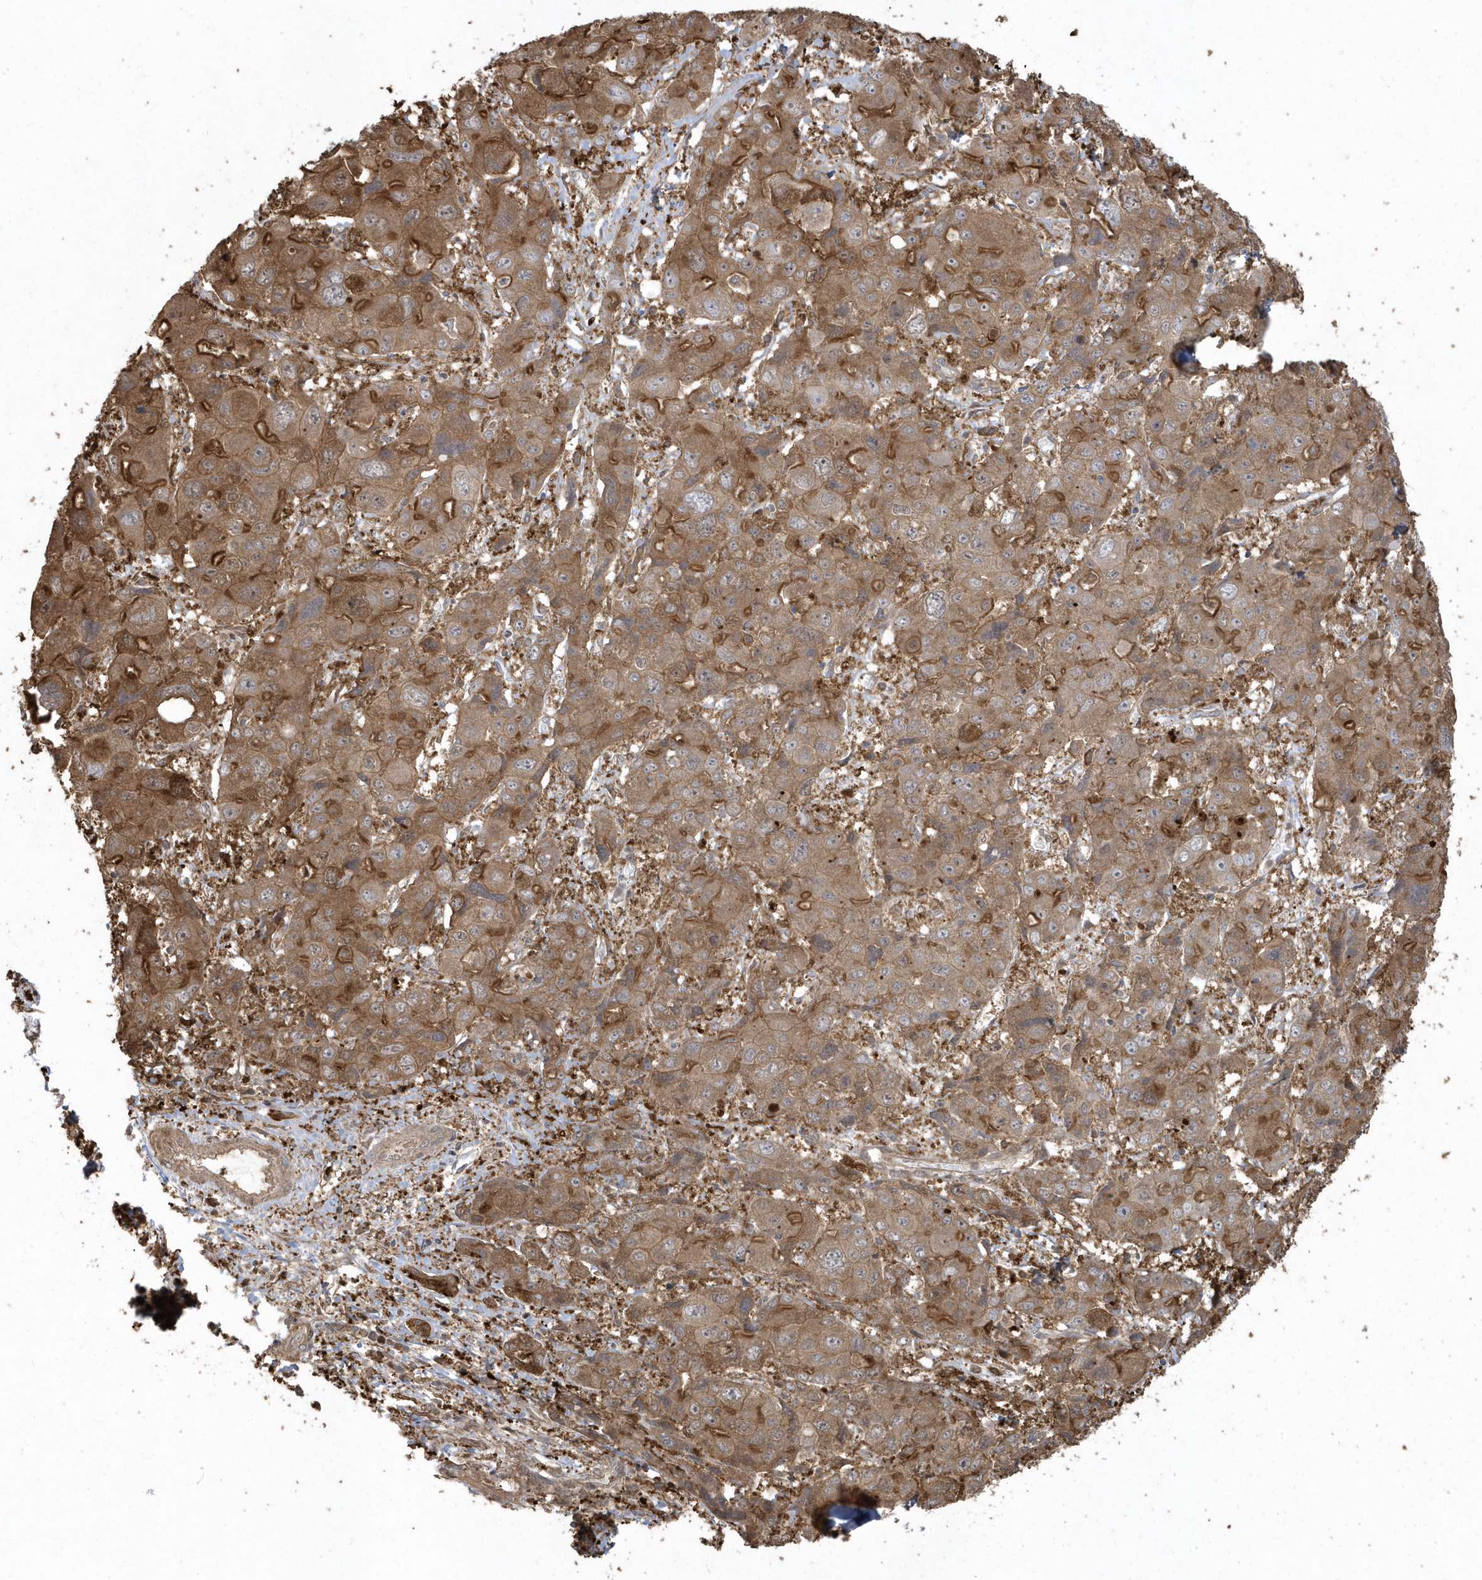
{"staining": {"intensity": "strong", "quantity": ">75%", "location": "cytoplasmic/membranous"}, "tissue": "liver cancer", "cell_type": "Tumor cells", "image_type": "cancer", "snomed": [{"axis": "morphology", "description": "Cholangiocarcinoma"}, {"axis": "topography", "description": "Liver"}], "caption": "DAB immunohistochemical staining of cholangiocarcinoma (liver) demonstrates strong cytoplasmic/membranous protein expression in approximately >75% of tumor cells. Nuclei are stained in blue.", "gene": "HNMT", "patient": {"sex": "male", "age": 67}}